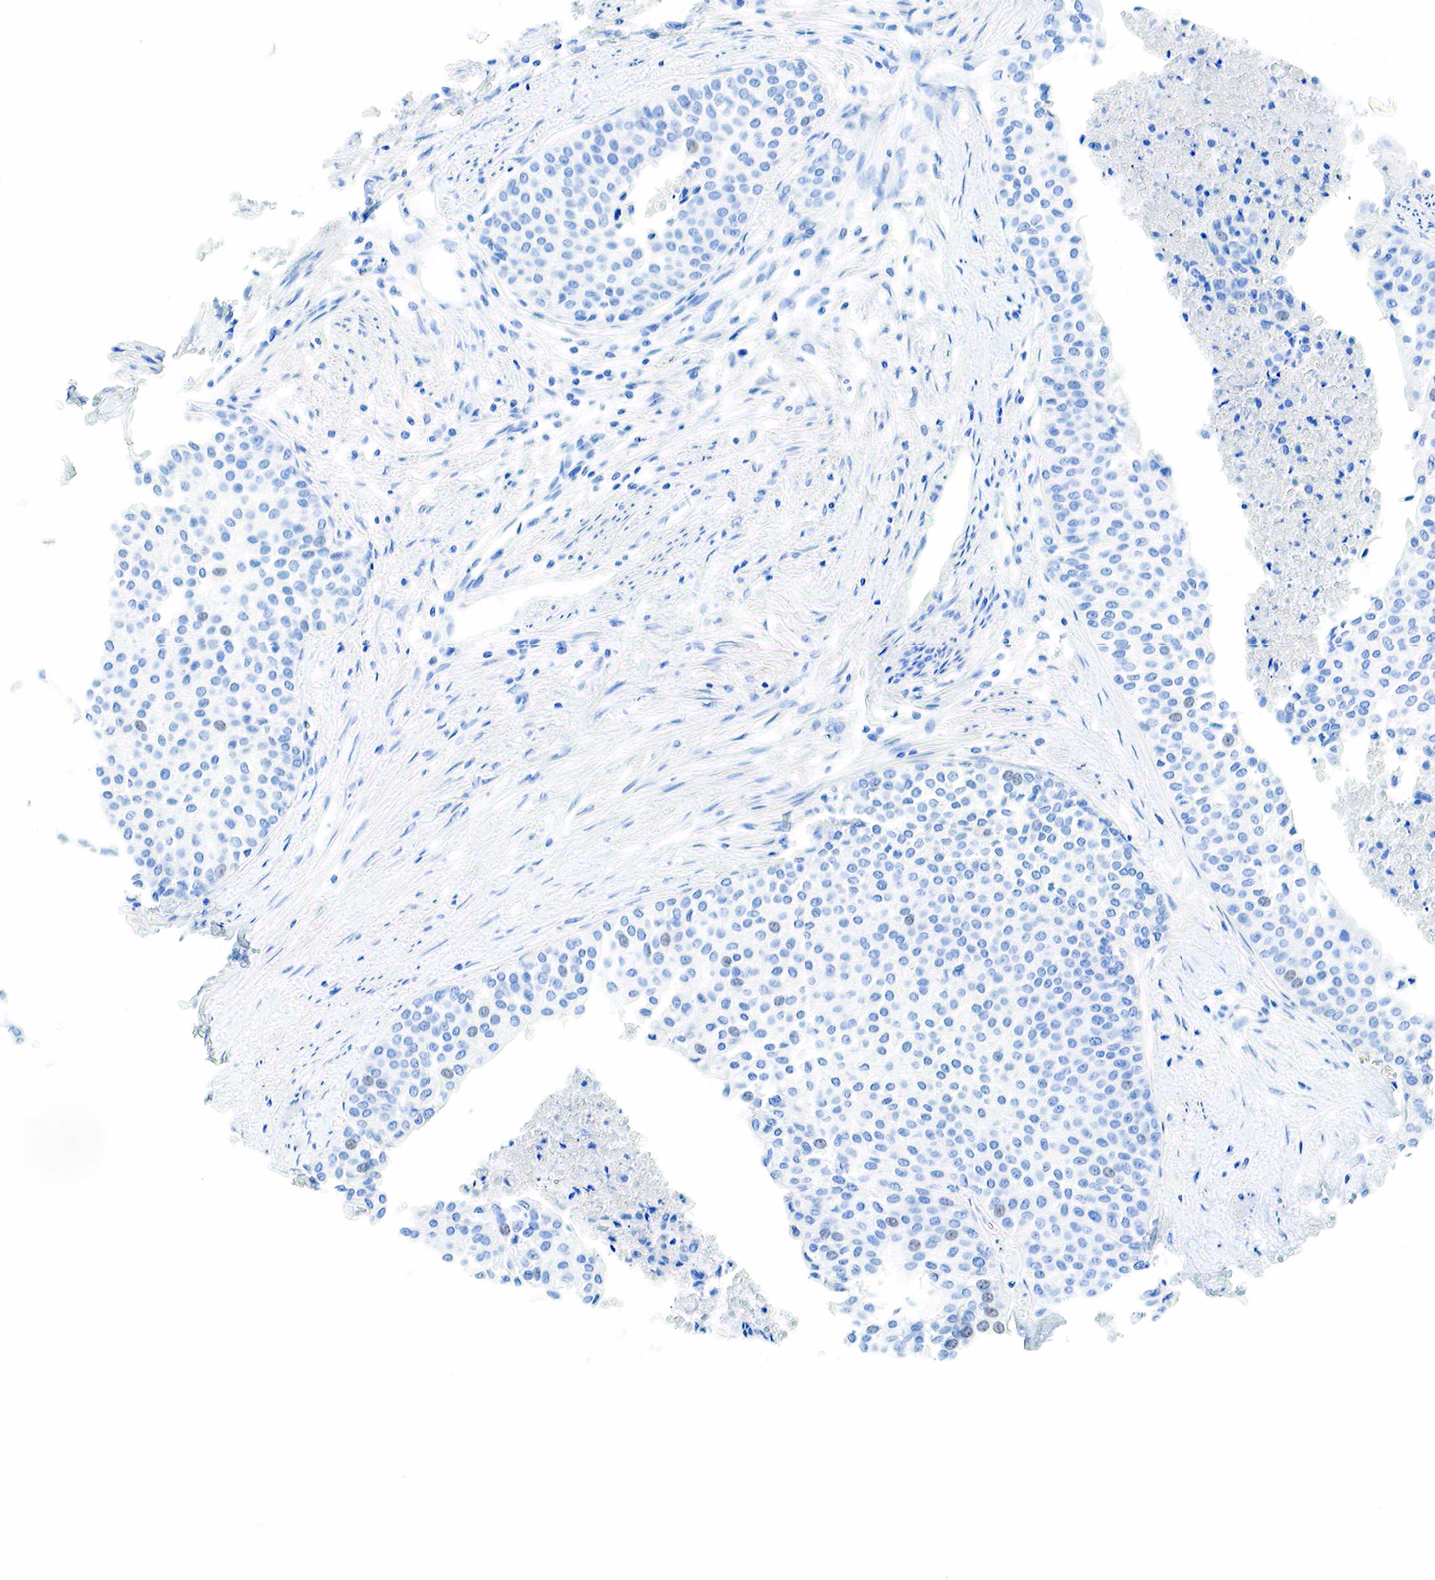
{"staining": {"intensity": "weak", "quantity": "<25%", "location": "nuclear"}, "tissue": "urothelial cancer", "cell_type": "Tumor cells", "image_type": "cancer", "snomed": [{"axis": "morphology", "description": "Urothelial carcinoma, Low grade"}, {"axis": "topography", "description": "Urinary bladder"}], "caption": "The histopathology image displays no staining of tumor cells in urothelial cancer.", "gene": "INHA", "patient": {"sex": "female", "age": 73}}